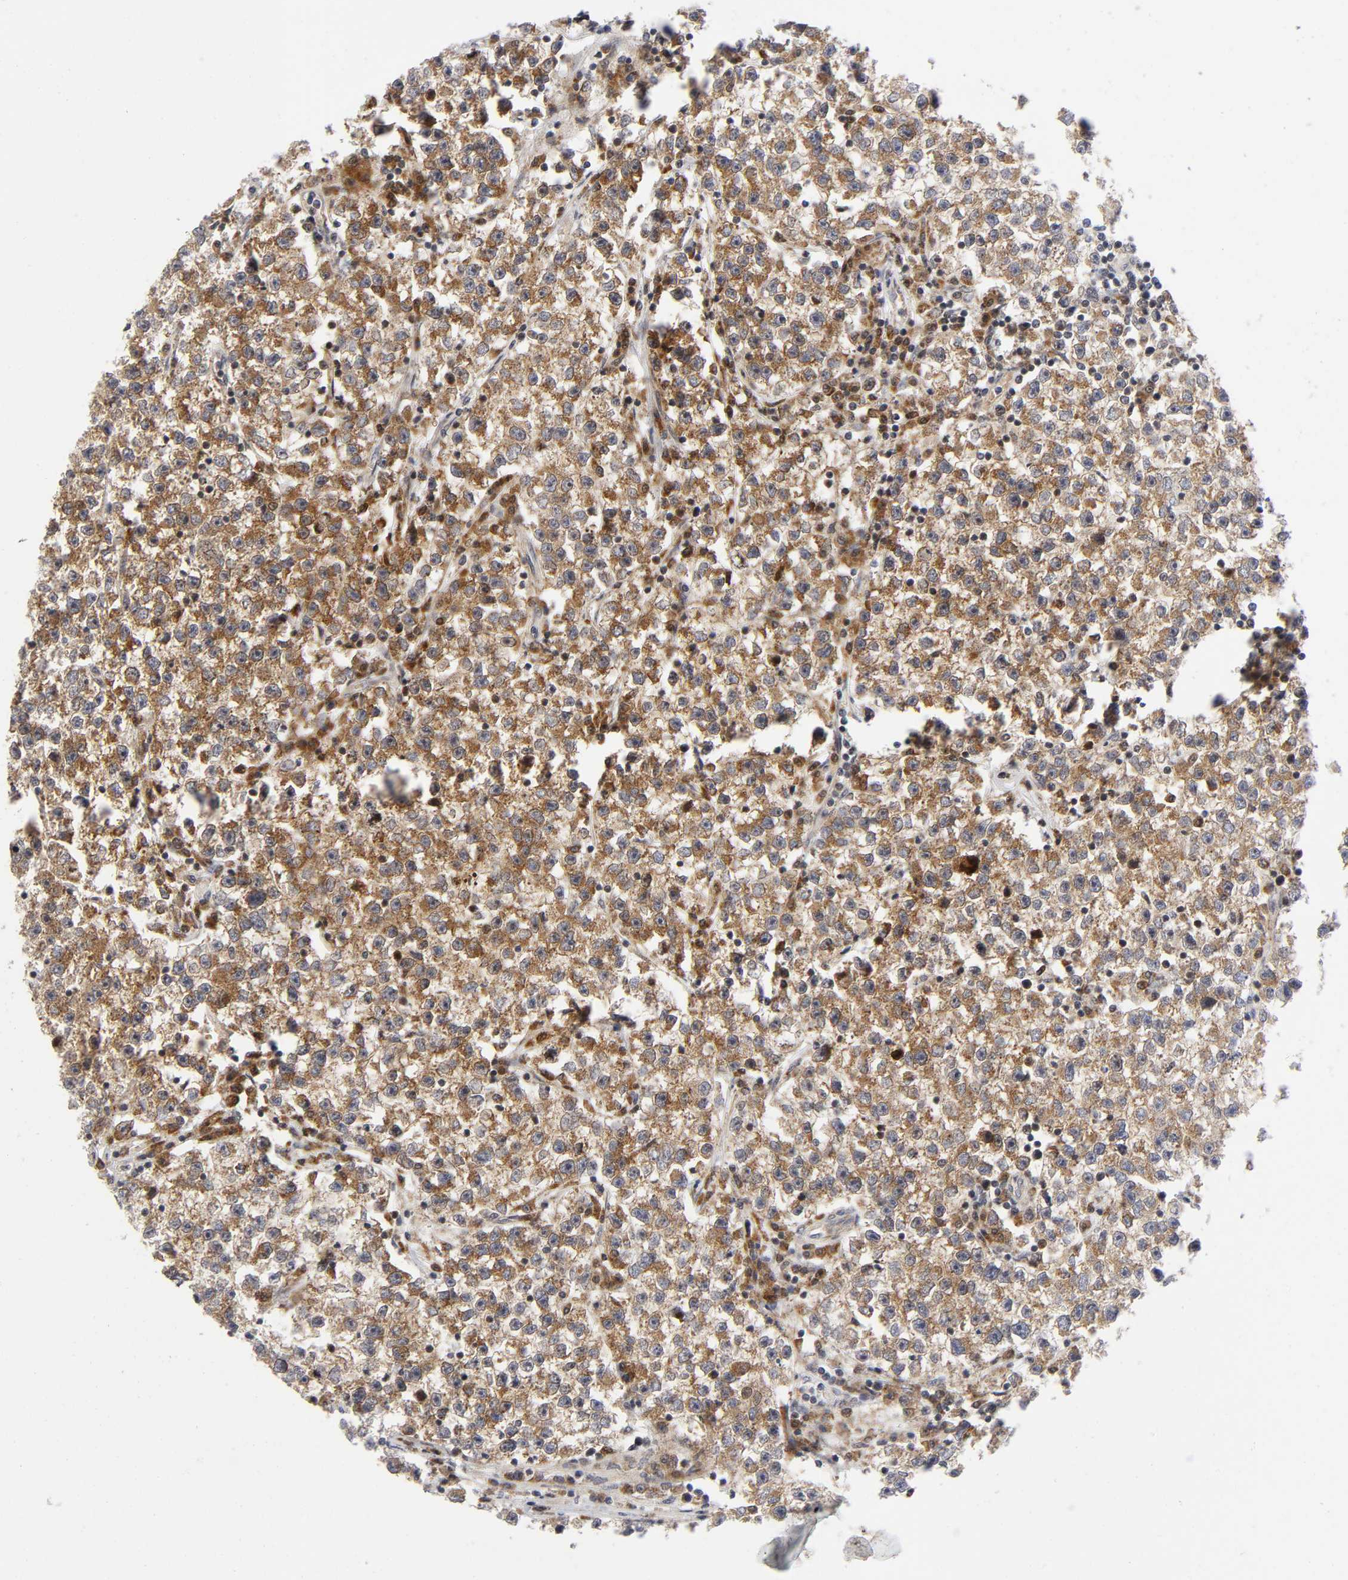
{"staining": {"intensity": "moderate", "quantity": ">75%", "location": "cytoplasmic/membranous"}, "tissue": "testis cancer", "cell_type": "Tumor cells", "image_type": "cancer", "snomed": [{"axis": "morphology", "description": "Seminoma, NOS"}, {"axis": "topography", "description": "Testis"}], "caption": "There is medium levels of moderate cytoplasmic/membranous staining in tumor cells of testis cancer, as demonstrated by immunohistochemical staining (brown color).", "gene": "EIF5", "patient": {"sex": "male", "age": 22}}